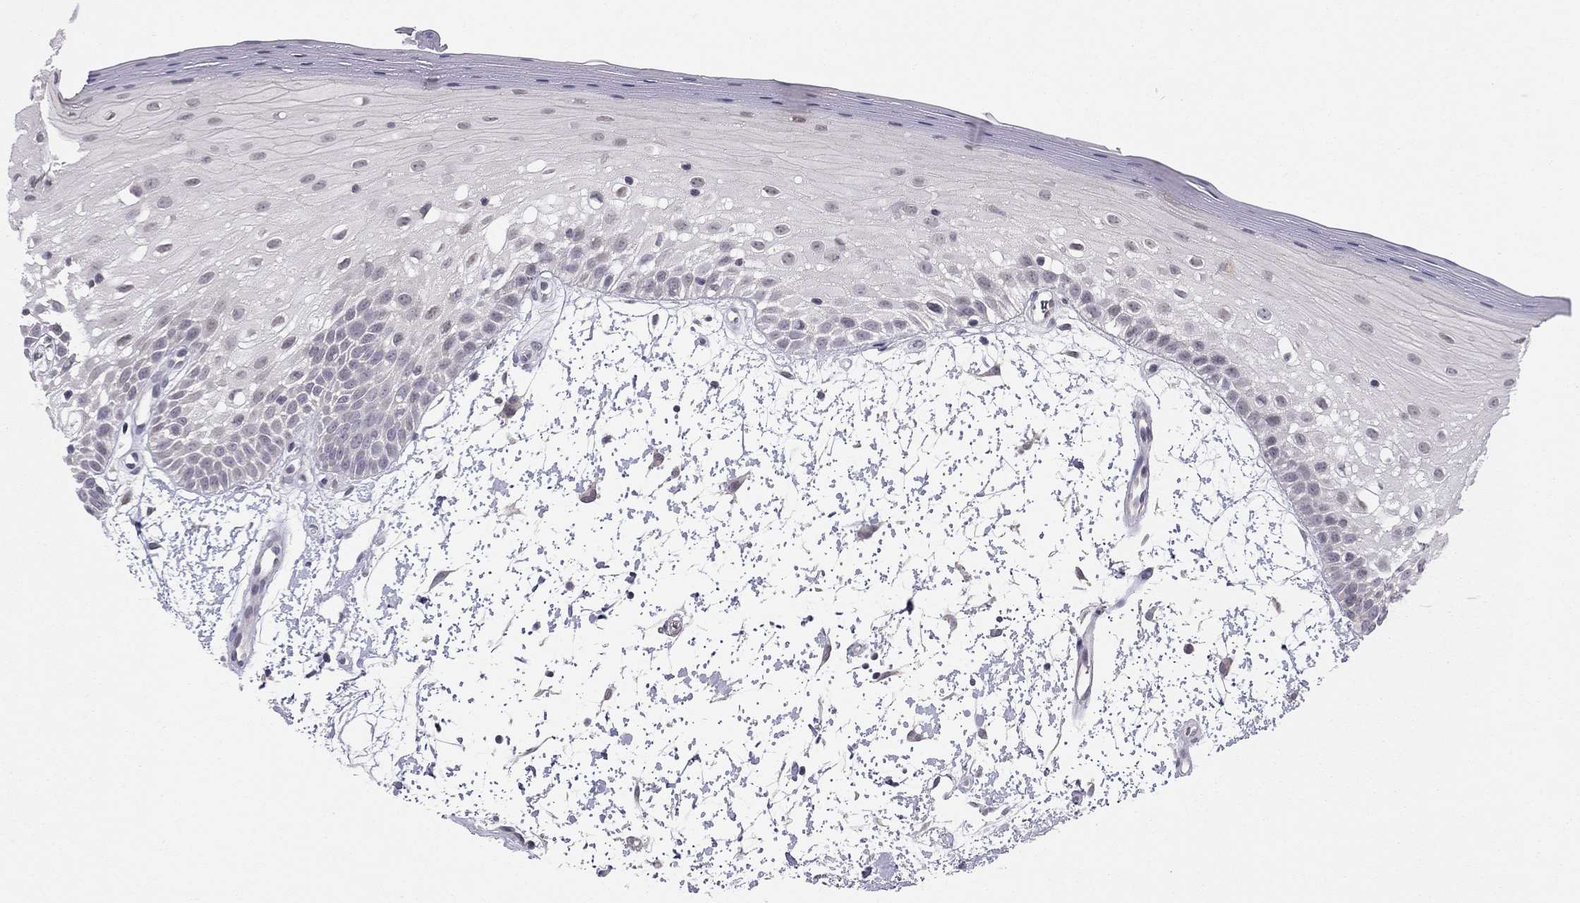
{"staining": {"intensity": "negative", "quantity": "none", "location": "none"}, "tissue": "oral mucosa", "cell_type": "Squamous epithelial cells", "image_type": "normal", "snomed": [{"axis": "morphology", "description": "Normal tissue, NOS"}, {"axis": "morphology", "description": "Squamous cell carcinoma, NOS"}, {"axis": "topography", "description": "Oral tissue"}, {"axis": "topography", "description": "Head-Neck"}], "caption": "Immunohistochemistry image of normal oral mucosa: oral mucosa stained with DAB (3,3'-diaminobenzidine) reveals no significant protein expression in squamous epithelial cells. Nuclei are stained in blue.", "gene": "HSF2BP", "patient": {"sex": "female", "age": 75}}